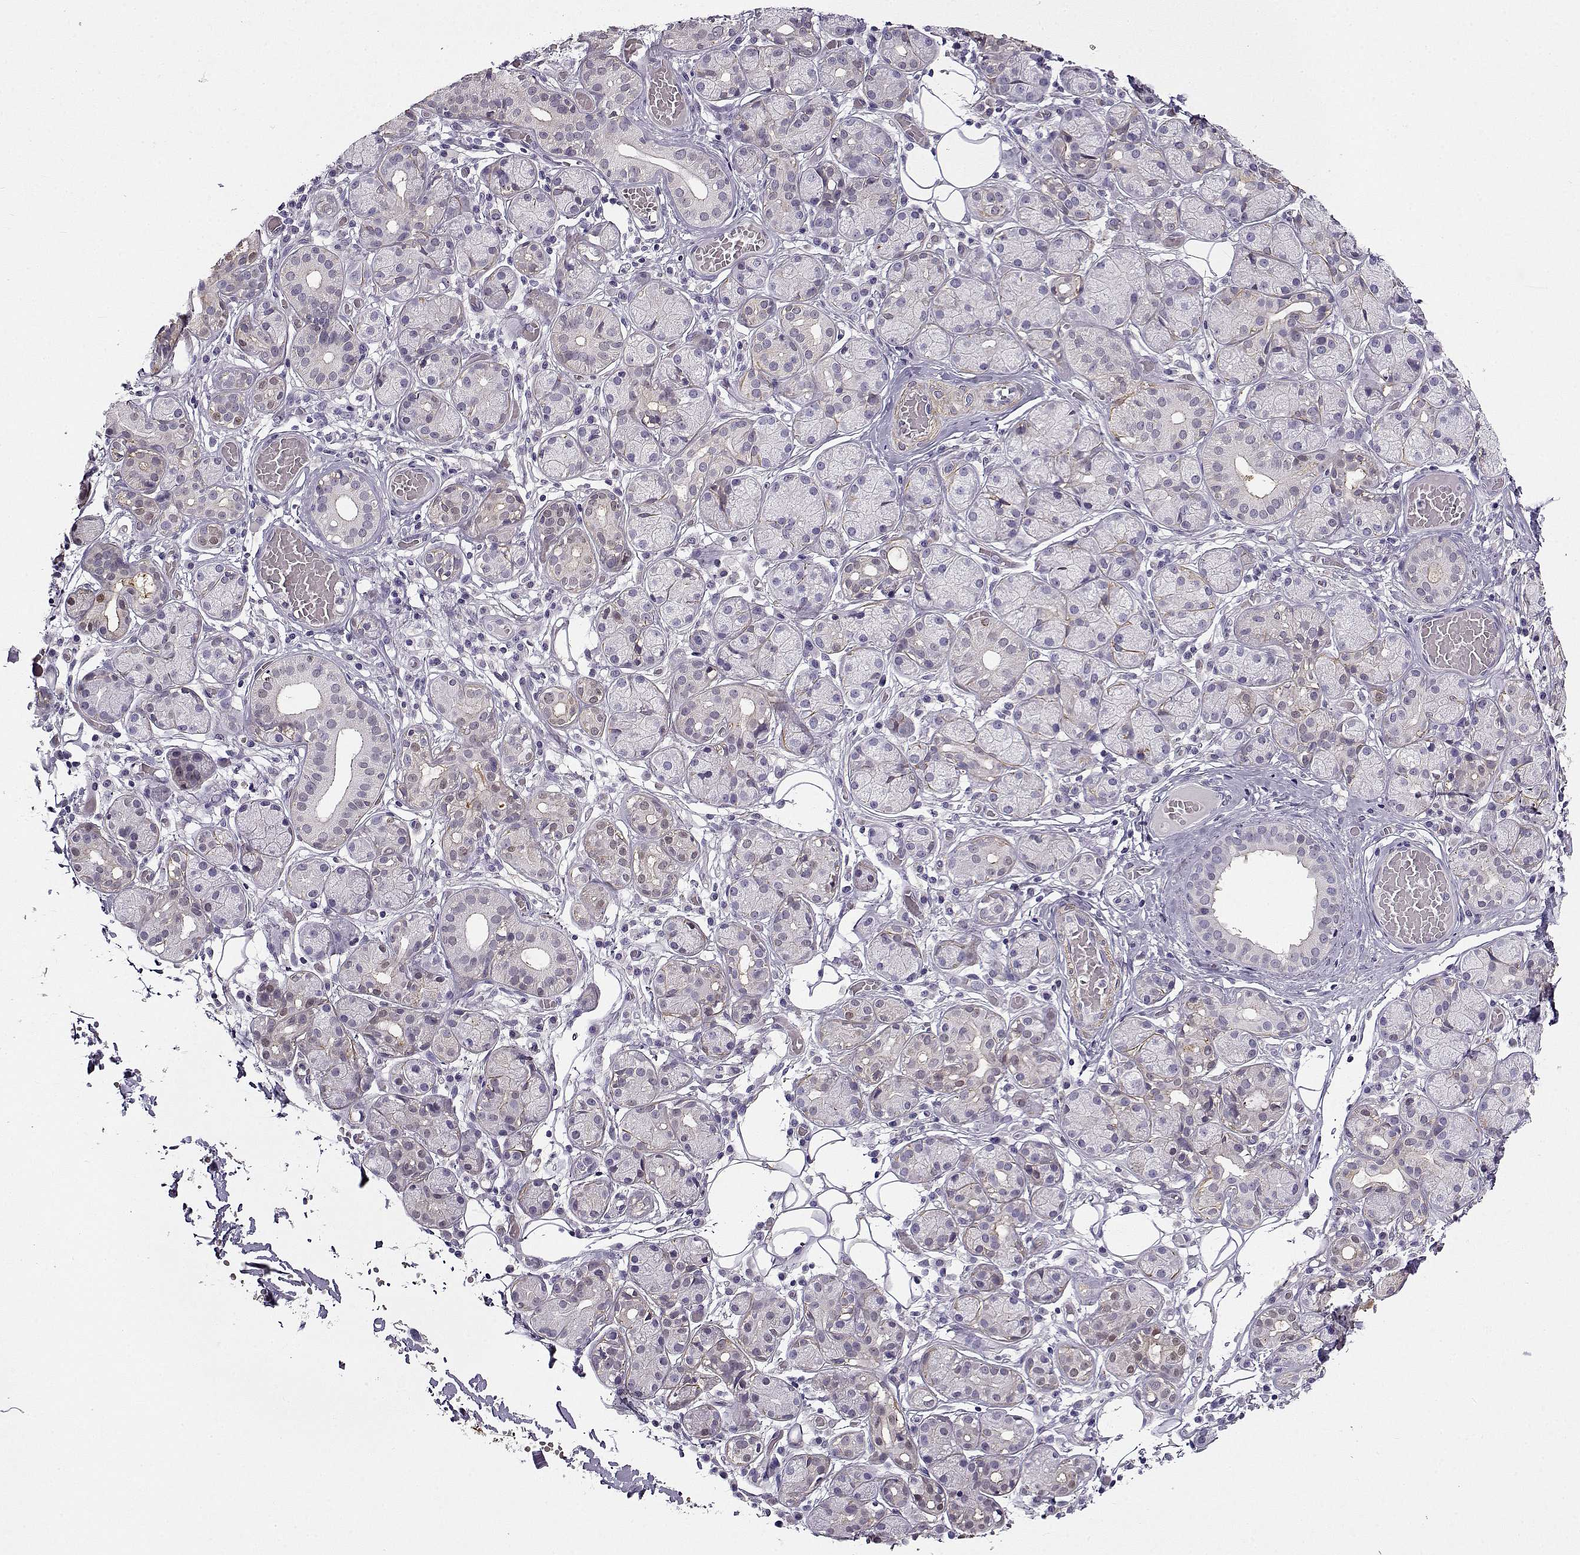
{"staining": {"intensity": "negative", "quantity": "none", "location": "none"}, "tissue": "salivary gland", "cell_type": "Glandular cells", "image_type": "normal", "snomed": [{"axis": "morphology", "description": "Normal tissue, NOS"}, {"axis": "topography", "description": "Salivary gland"}, {"axis": "topography", "description": "Peripheral nerve tissue"}], "caption": "Immunohistochemistry image of benign salivary gland: human salivary gland stained with DAB reveals no significant protein expression in glandular cells.", "gene": "UCP3", "patient": {"sex": "male", "age": 71}}